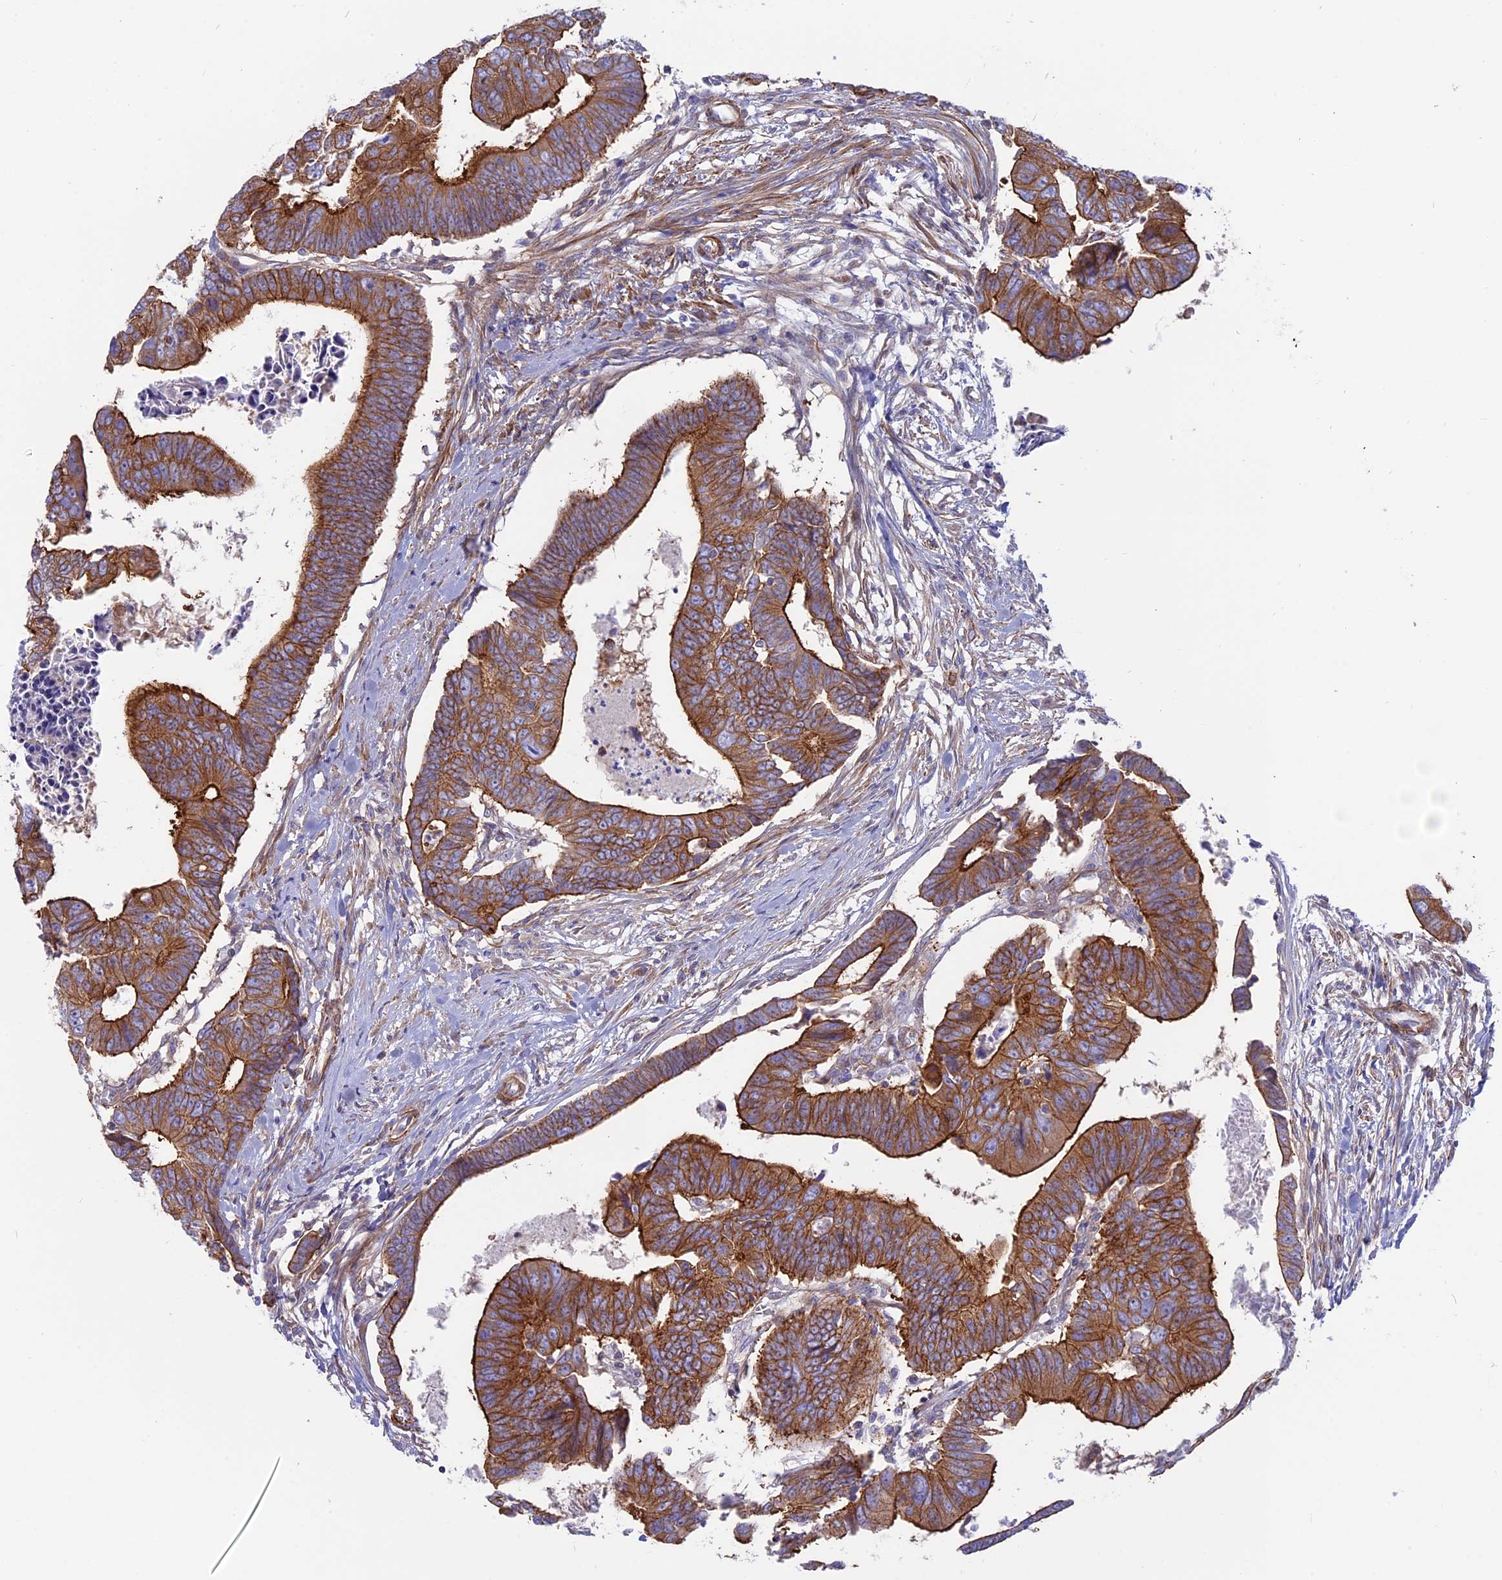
{"staining": {"intensity": "strong", "quantity": ">75%", "location": "cytoplasmic/membranous"}, "tissue": "colorectal cancer", "cell_type": "Tumor cells", "image_type": "cancer", "snomed": [{"axis": "morphology", "description": "Adenocarcinoma, NOS"}, {"axis": "topography", "description": "Rectum"}], "caption": "Colorectal adenocarcinoma was stained to show a protein in brown. There is high levels of strong cytoplasmic/membranous staining in about >75% of tumor cells.", "gene": "MYO5B", "patient": {"sex": "female", "age": 65}}